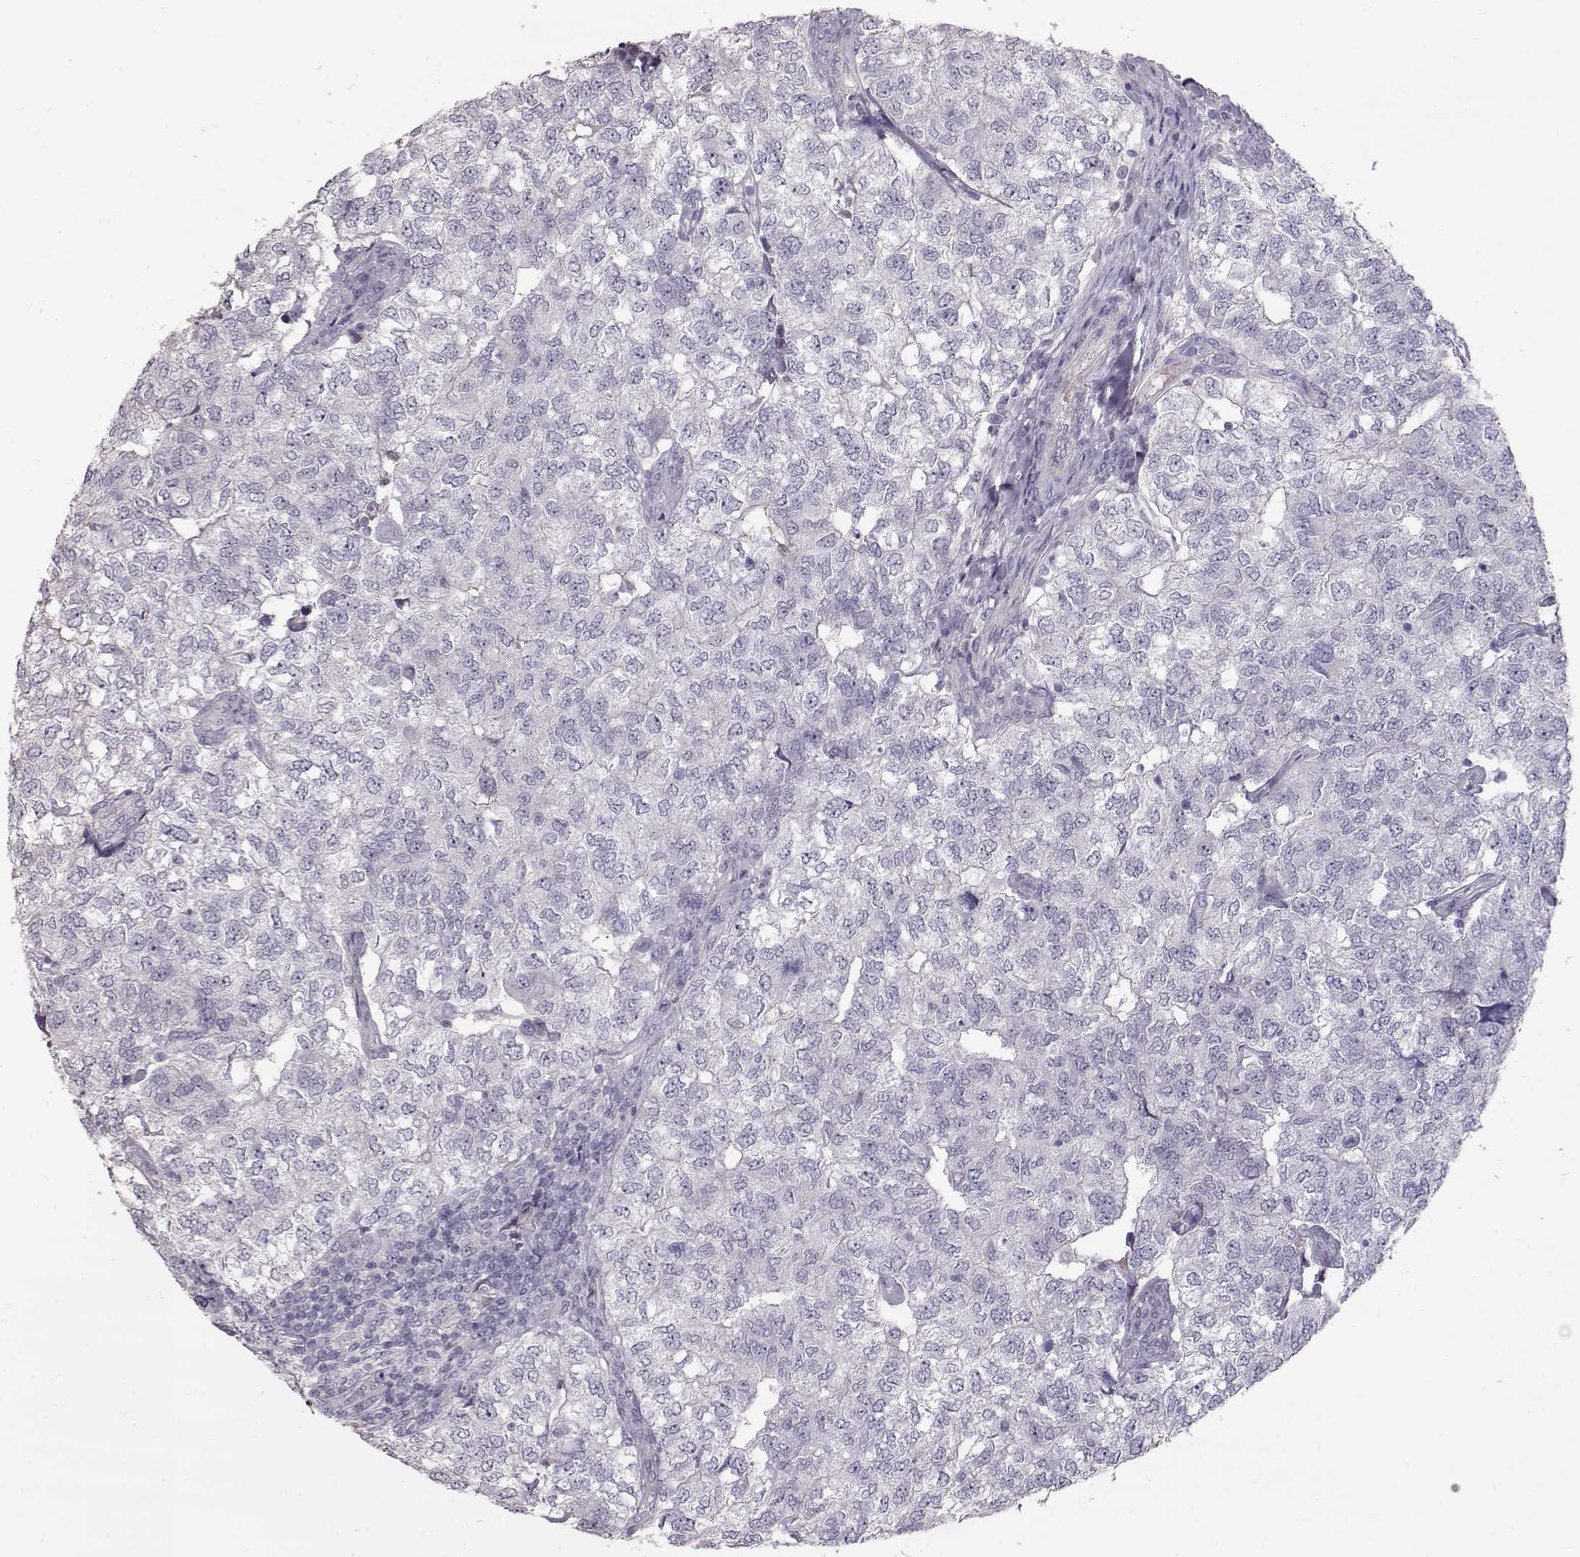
{"staining": {"intensity": "negative", "quantity": "none", "location": "none"}, "tissue": "breast cancer", "cell_type": "Tumor cells", "image_type": "cancer", "snomed": [{"axis": "morphology", "description": "Duct carcinoma"}, {"axis": "topography", "description": "Breast"}], "caption": "Immunohistochemistry photomicrograph of breast intraductal carcinoma stained for a protein (brown), which exhibits no staining in tumor cells. (DAB (3,3'-diaminobenzidine) immunohistochemistry visualized using brightfield microscopy, high magnification).", "gene": "SLC18A1", "patient": {"sex": "female", "age": 30}}